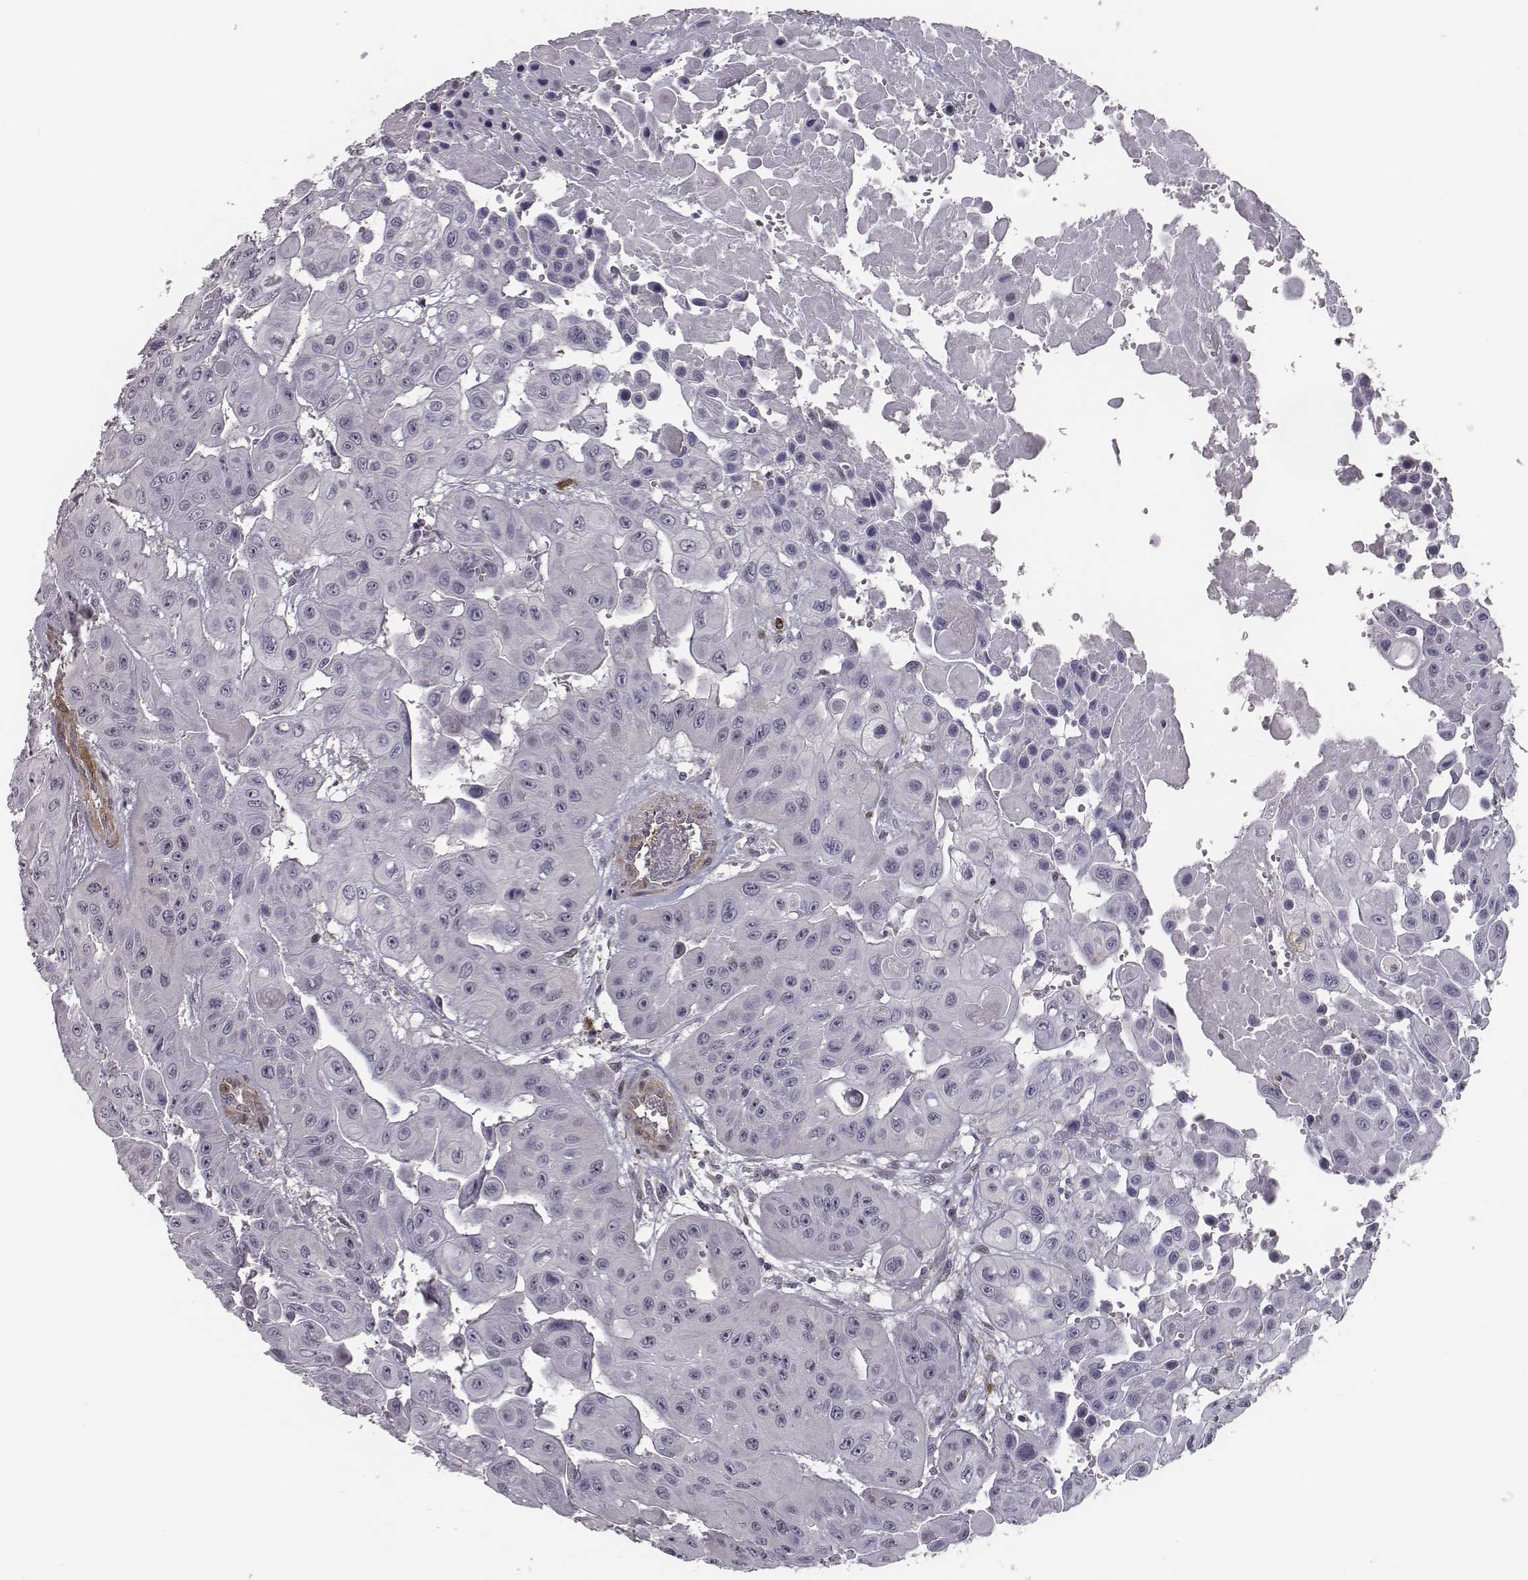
{"staining": {"intensity": "negative", "quantity": "none", "location": "none"}, "tissue": "head and neck cancer", "cell_type": "Tumor cells", "image_type": "cancer", "snomed": [{"axis": "morphology", "description": "Adenocarcinoma, NOS"}, {"axis": "topography", "description": "Head-Neck"}], "caption": "Immunohistochemistry photomicrograph of neoplastic tissue: human head and neck adenocarcinoma stained with DAB displays no significant protein positivity in tumor cells. (DAB (3,3'-diaminobenzidine) immunohistochemistry, high magnification).", "gene": "ISYNA1", "patient": {"sex": "male", "age": 73}}